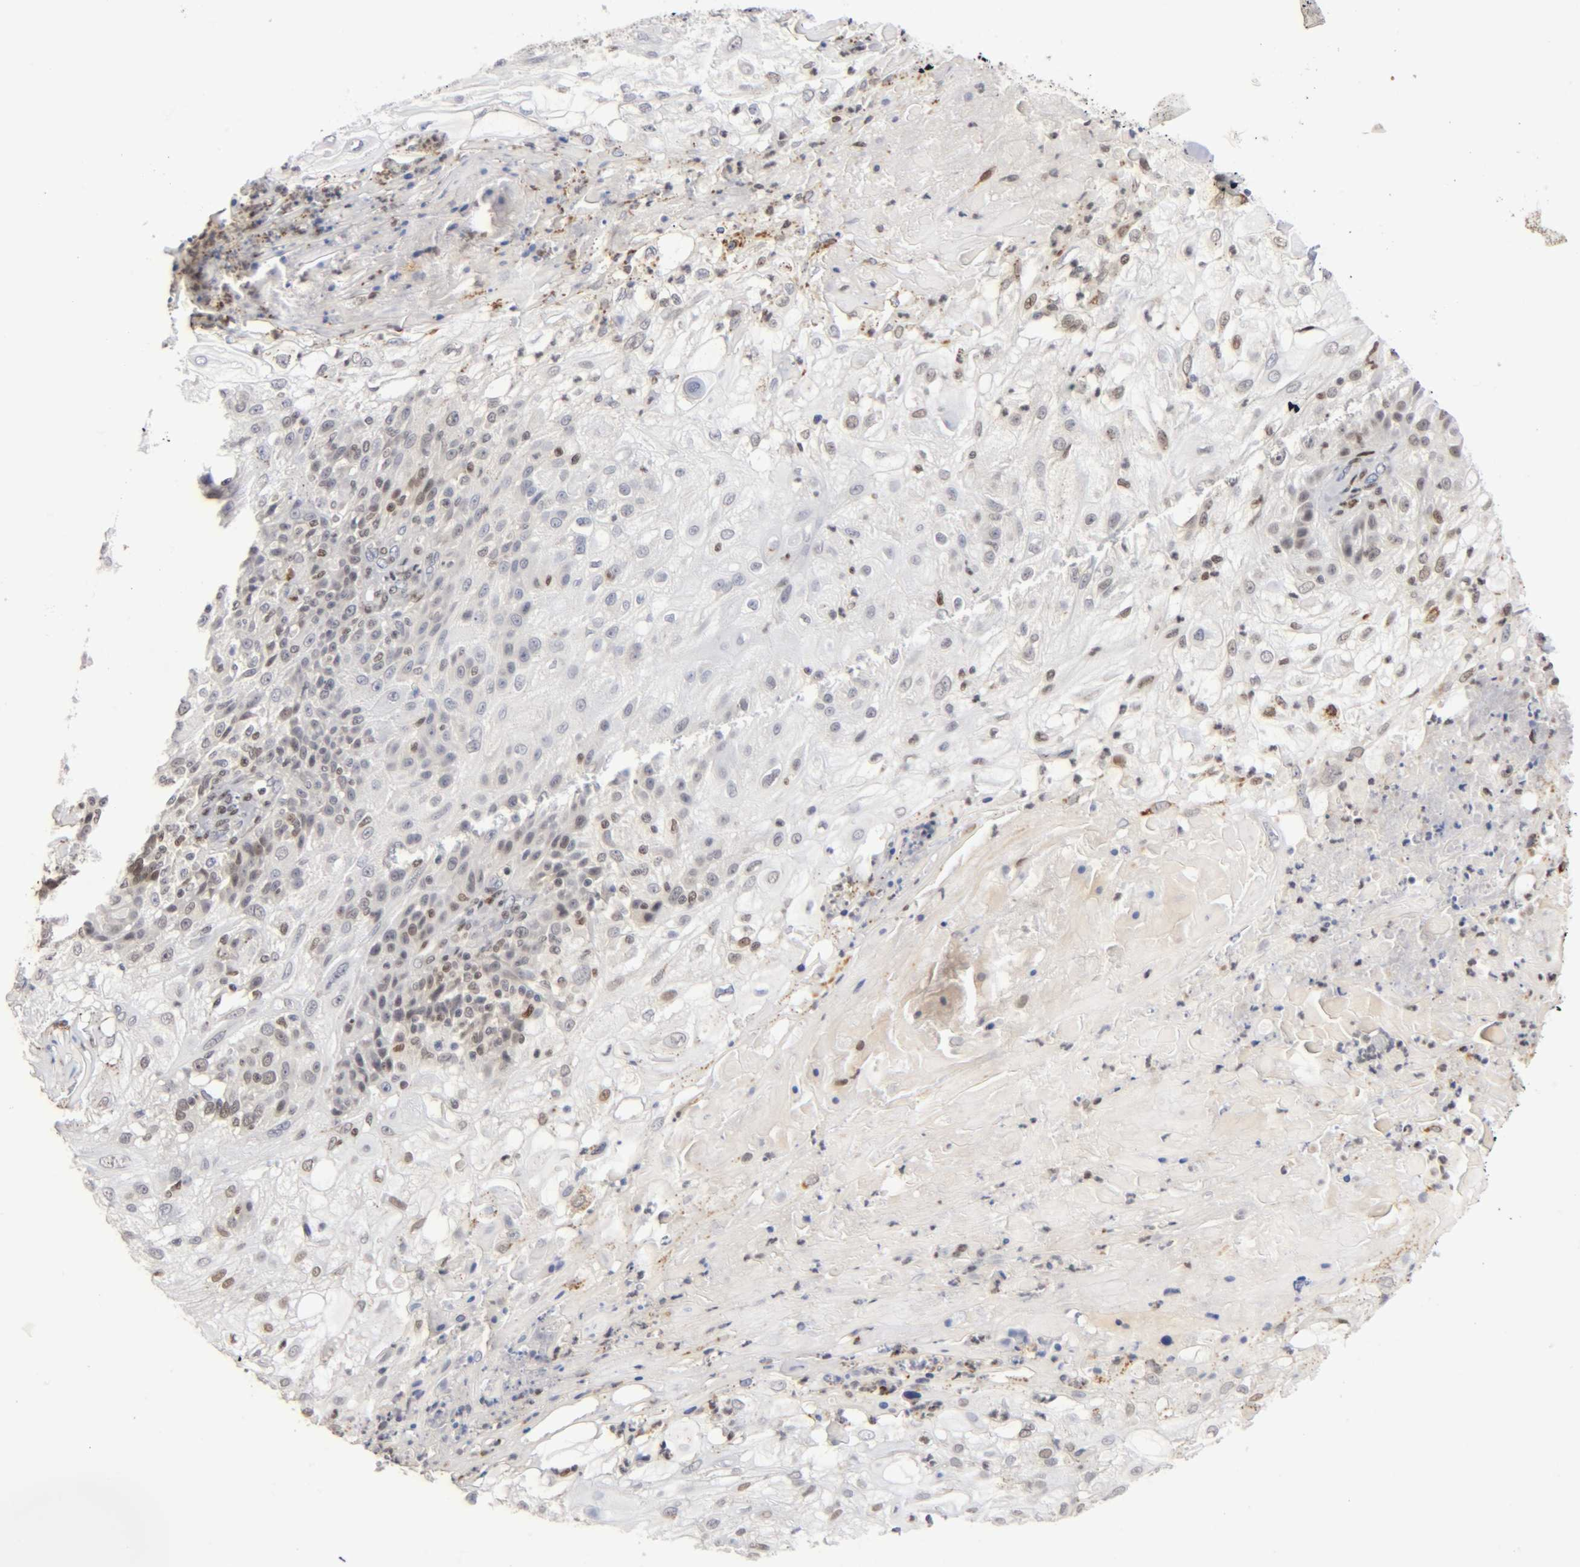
{"staining": {"intensity": "moderate", "quantity": "25%-75%", "location": "nuclear"}, "tissue": "skin cancer", "cell_type": "Tumor cells", "image_type": "cancer", "snomed": [{"axis": "morphology", "description": "Normal tissue, NOS"}, {"axis": "morphology", "description": "Squamous cell carcinoma, NOS"}, {"axis": "topography", "description": "Skin"}], "caption": "High-magnification brightfield microscopy of skin squamous cell carcinoma stained with DAB (brown) and counterstained with hematoxylin (blue). tumor cells exhibit moderate nuclear staining is present in about25%-75% of cells.", "gene": "RUNX1", "patient": {"sex": "female", "age": 83}}